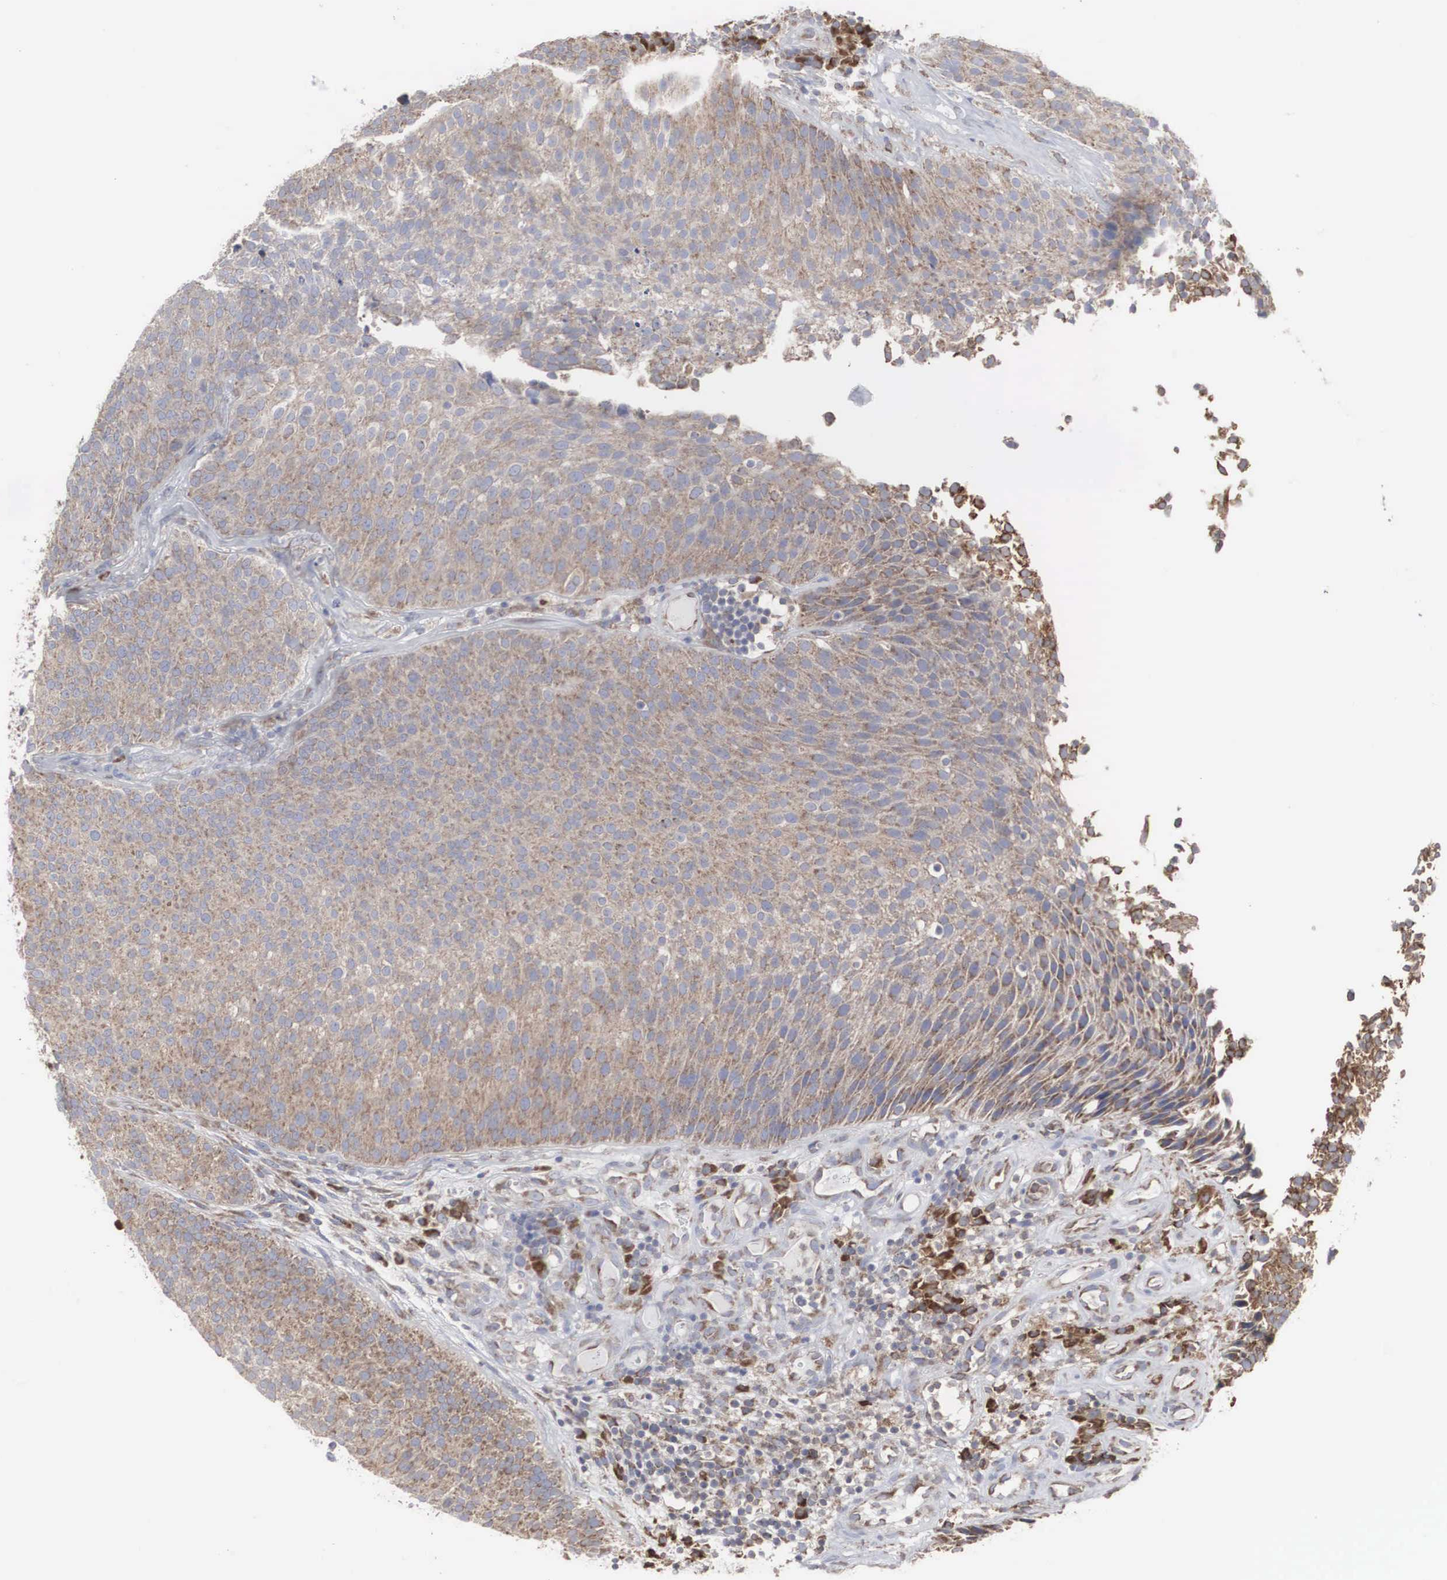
{"staining": {"intensity": "strong", "quantity": "25%-75%", "location": "cytoplasmic/membranous"}, "tissue": "urothelial cancer", "cell_type": "Tumor cells", "image_type": "cancer", "snomed": [{"axis": "morphology", "description": "Urothelial carcinoma, Low grade"}, {"axis": "topography", "description": "Urinary bladder"}], "caption": "This photomicrograph displays immunohistochemistry staining of urothelial carcinoma (low-grade), with high strong cytoplasmic/membranous staining in about 25%-75% of tumor cells.", "gene": "MIA2", "patient": {"sex": "male", "age": 85}}